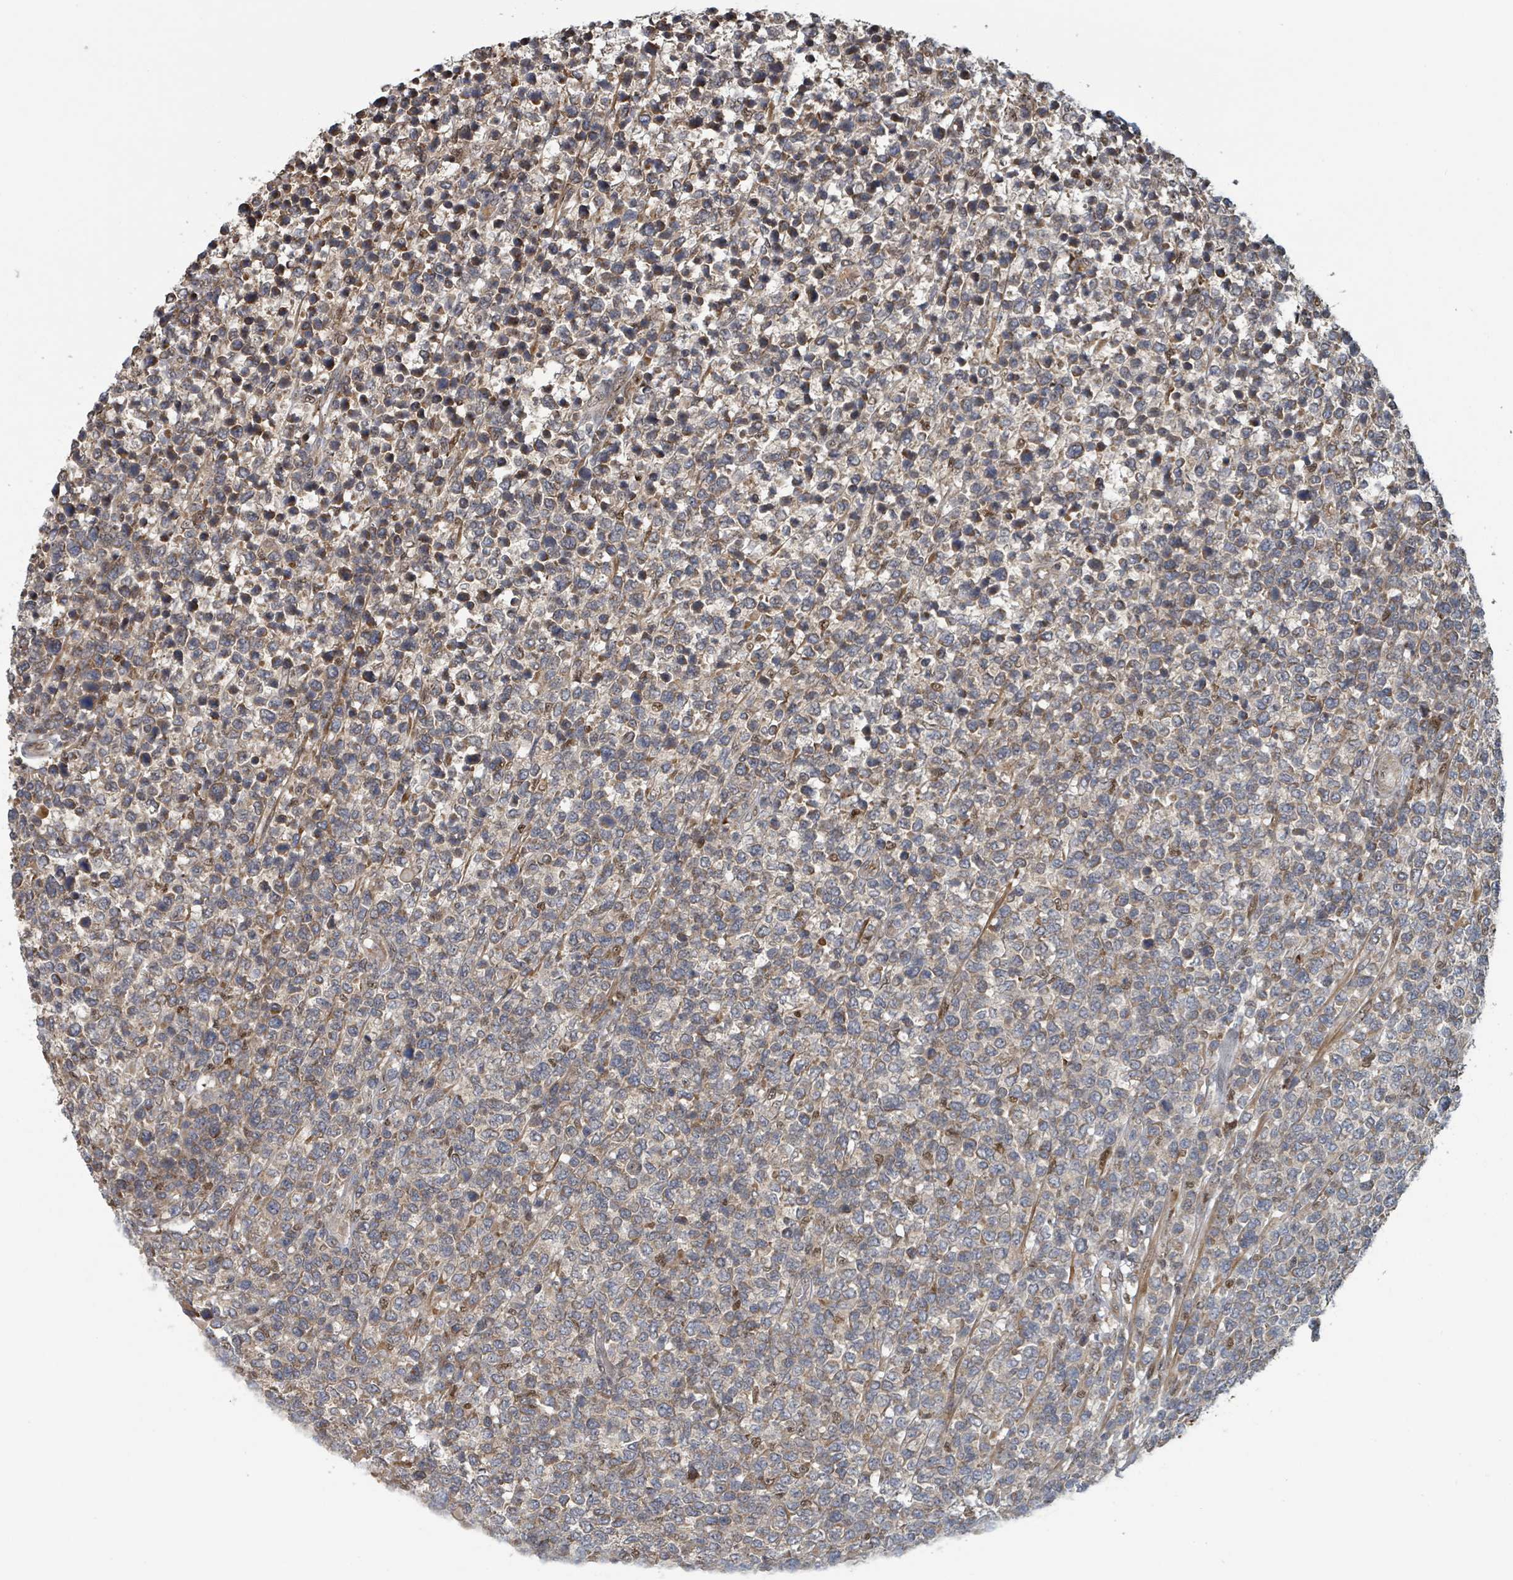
{"staining": {"intensity": "moderate", "quantity": ">75%", "location": "cytoplasmic/membranous"}, "tissue": "lymphoma", "cell_type": "Tumor cells", "image_type": "cancer", "snomed": [{"axis": "morphology", "description": "Malignant lymphoma, non-Hodgkin's type, High grade"}, {"axis": "topography", "description": "Soft tissue"}], "caption": "A micrograph showing moderate cytoplasmic/membranous positivity in about >75% of tumor cells in lymphoma, as visualized by brown immunohistochemical staining.", "gene": "HIVEP1", "patient": {"sex": "female", "age": 56}}